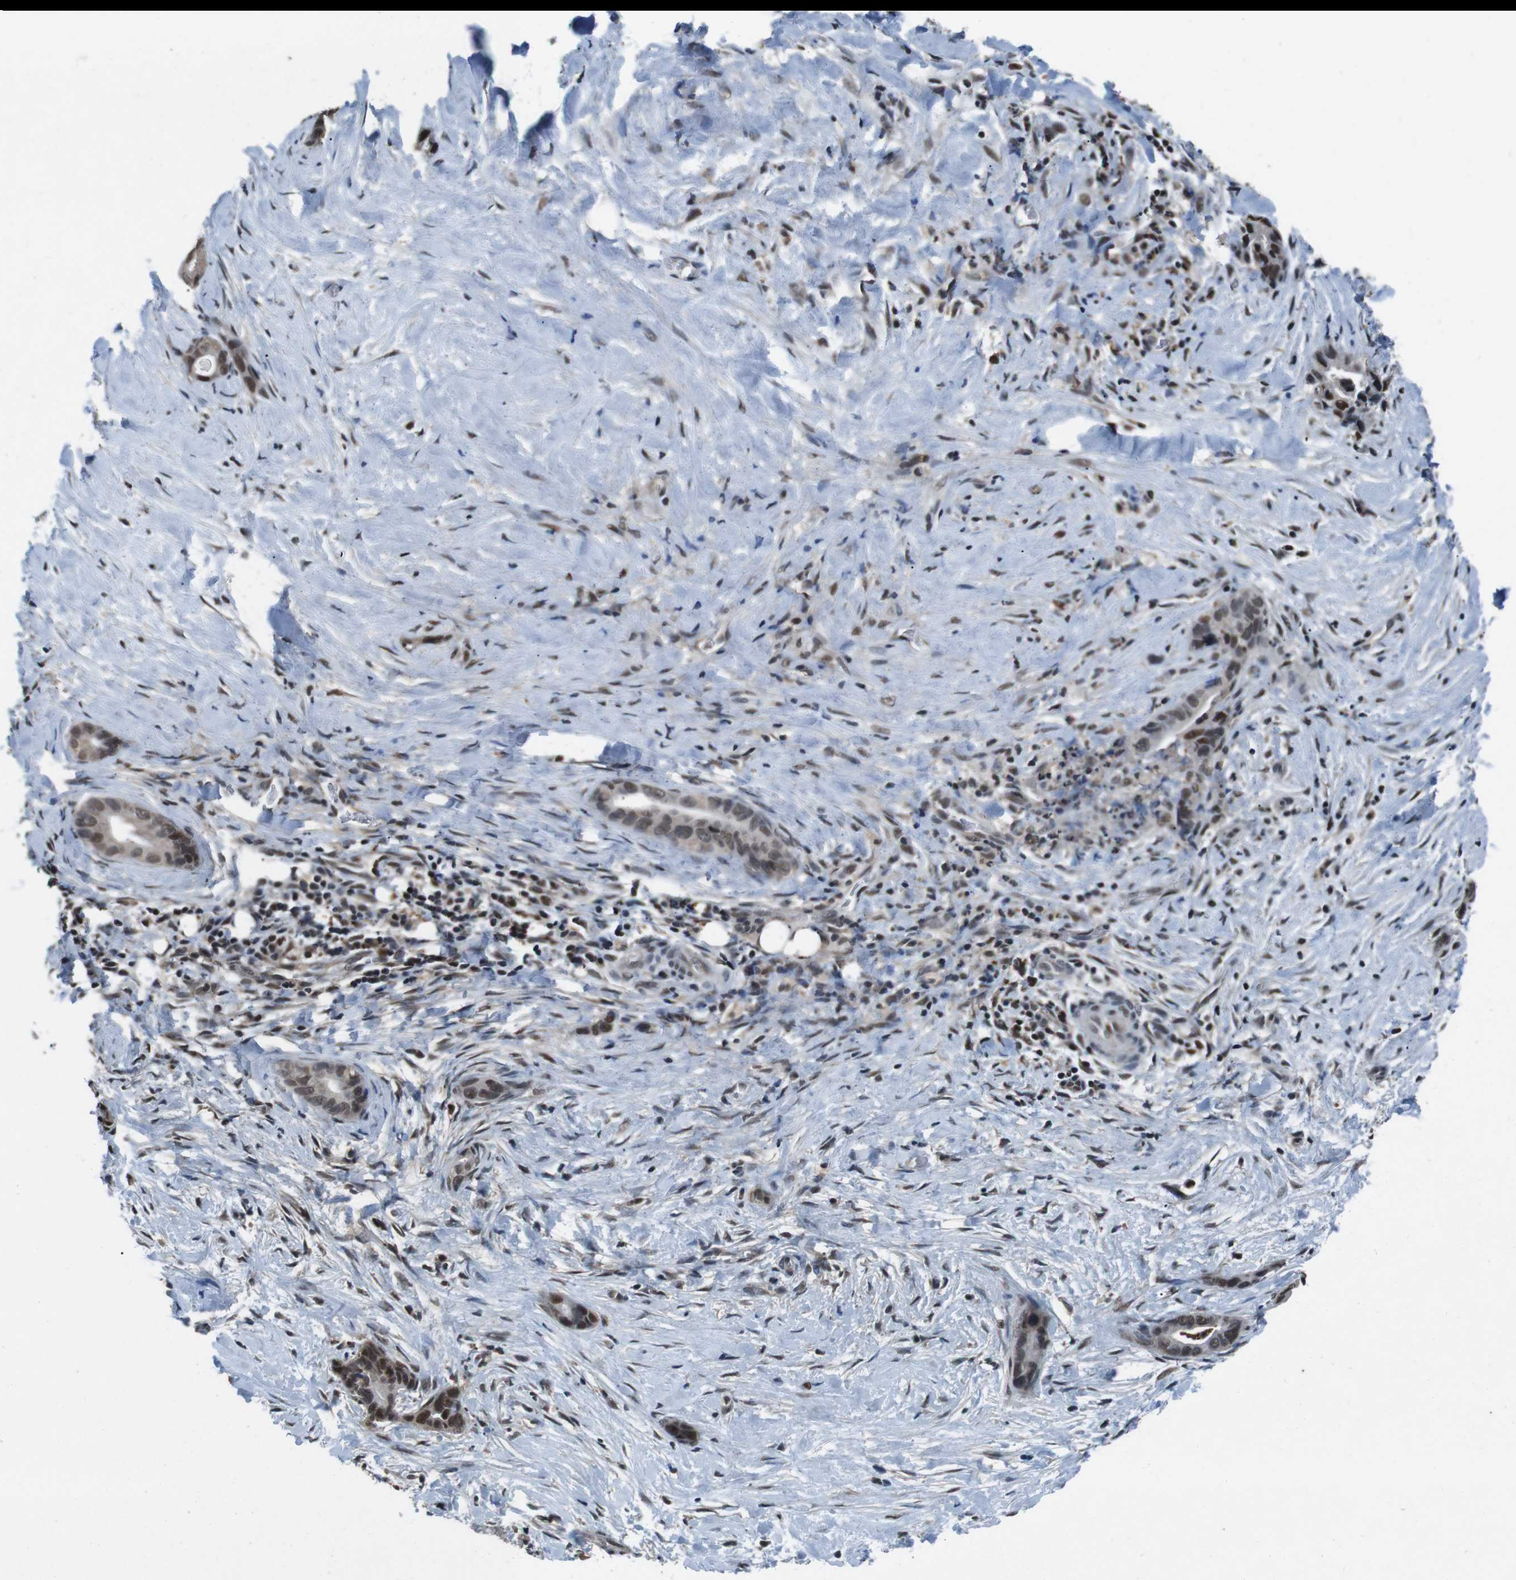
{"staining": {"intensity": "strong", "quantity": ">75%", "location": "nuclear"}, "tissue": "liver cancer", "cell_type": "Tumor cells", "image_type": "cancer", "snomed": [{"axis": "morphology", "description": "Cholangiocarcinoma"}, {"axis": "topography", "description": "Liver"}], "caption": "Immunohistochemical staining of cholangiocarcinoma (liver) demonstrates high levels of strong nuclear protein expression in about >75% of tumor cells.", "gene": "NR4A2", "patient": {"sex": "female", "age": 55}}